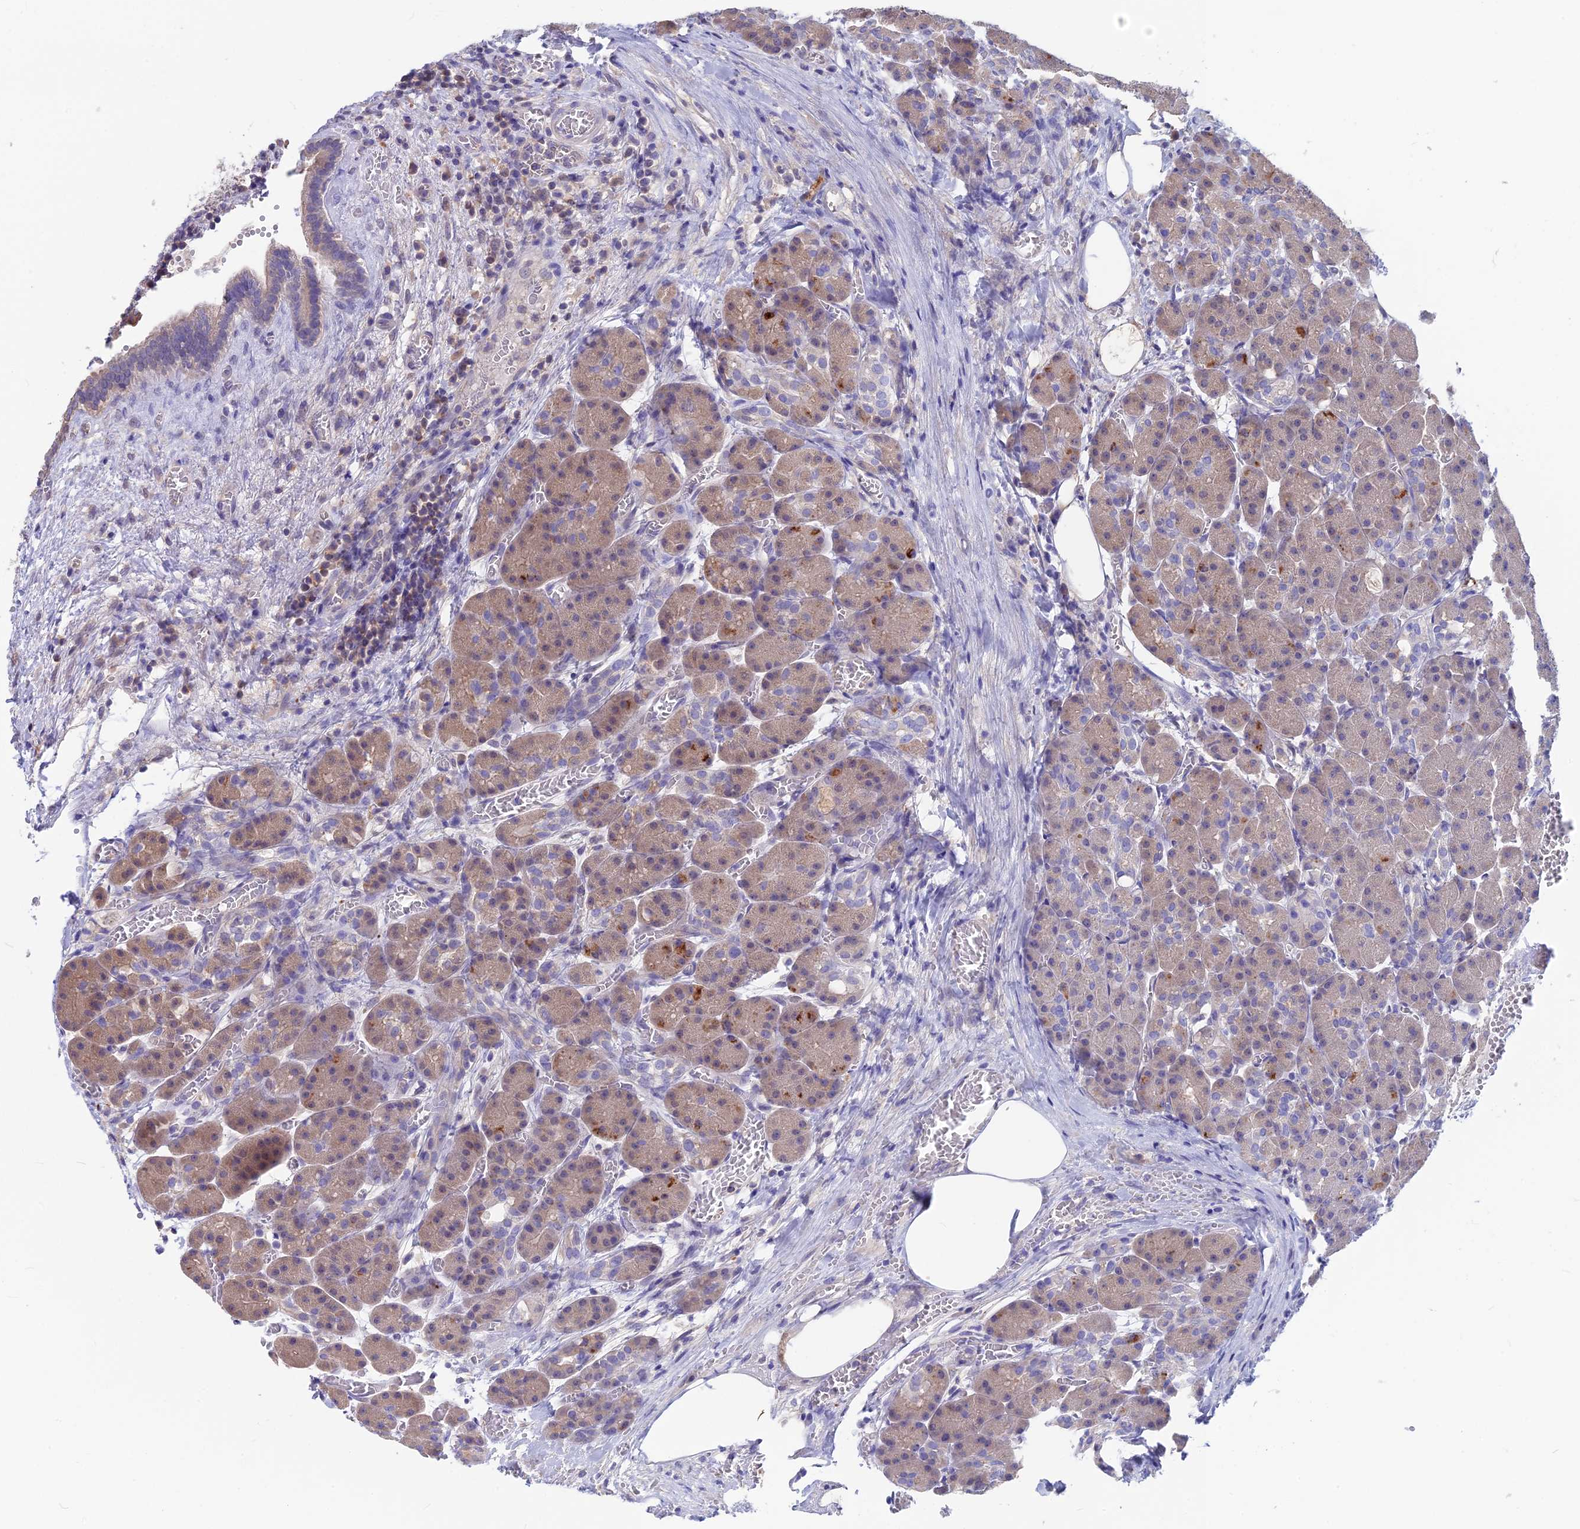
{"staining": {"intensity": "weak", "quantity": "25%-75%", "location": "cytoplasmic/membranous"}, "tissue": "pancreas", "cell_type": "Exocrine glandular cells", "image_type": "normal", "snomed": [{"axis": "morphology", "description": "Normal tissue, NOS"}, {"axis": "topography", "description": "Pancreas"}], "caption": "Immunohistochemical staining of benign pancreas reveals low levels of weak cytoplasmic/membranous positivity in about 25%-75% of exocrine glandular cells.", "gene": "SNAP91", "patient": {"sex": "male", "age": 63}}